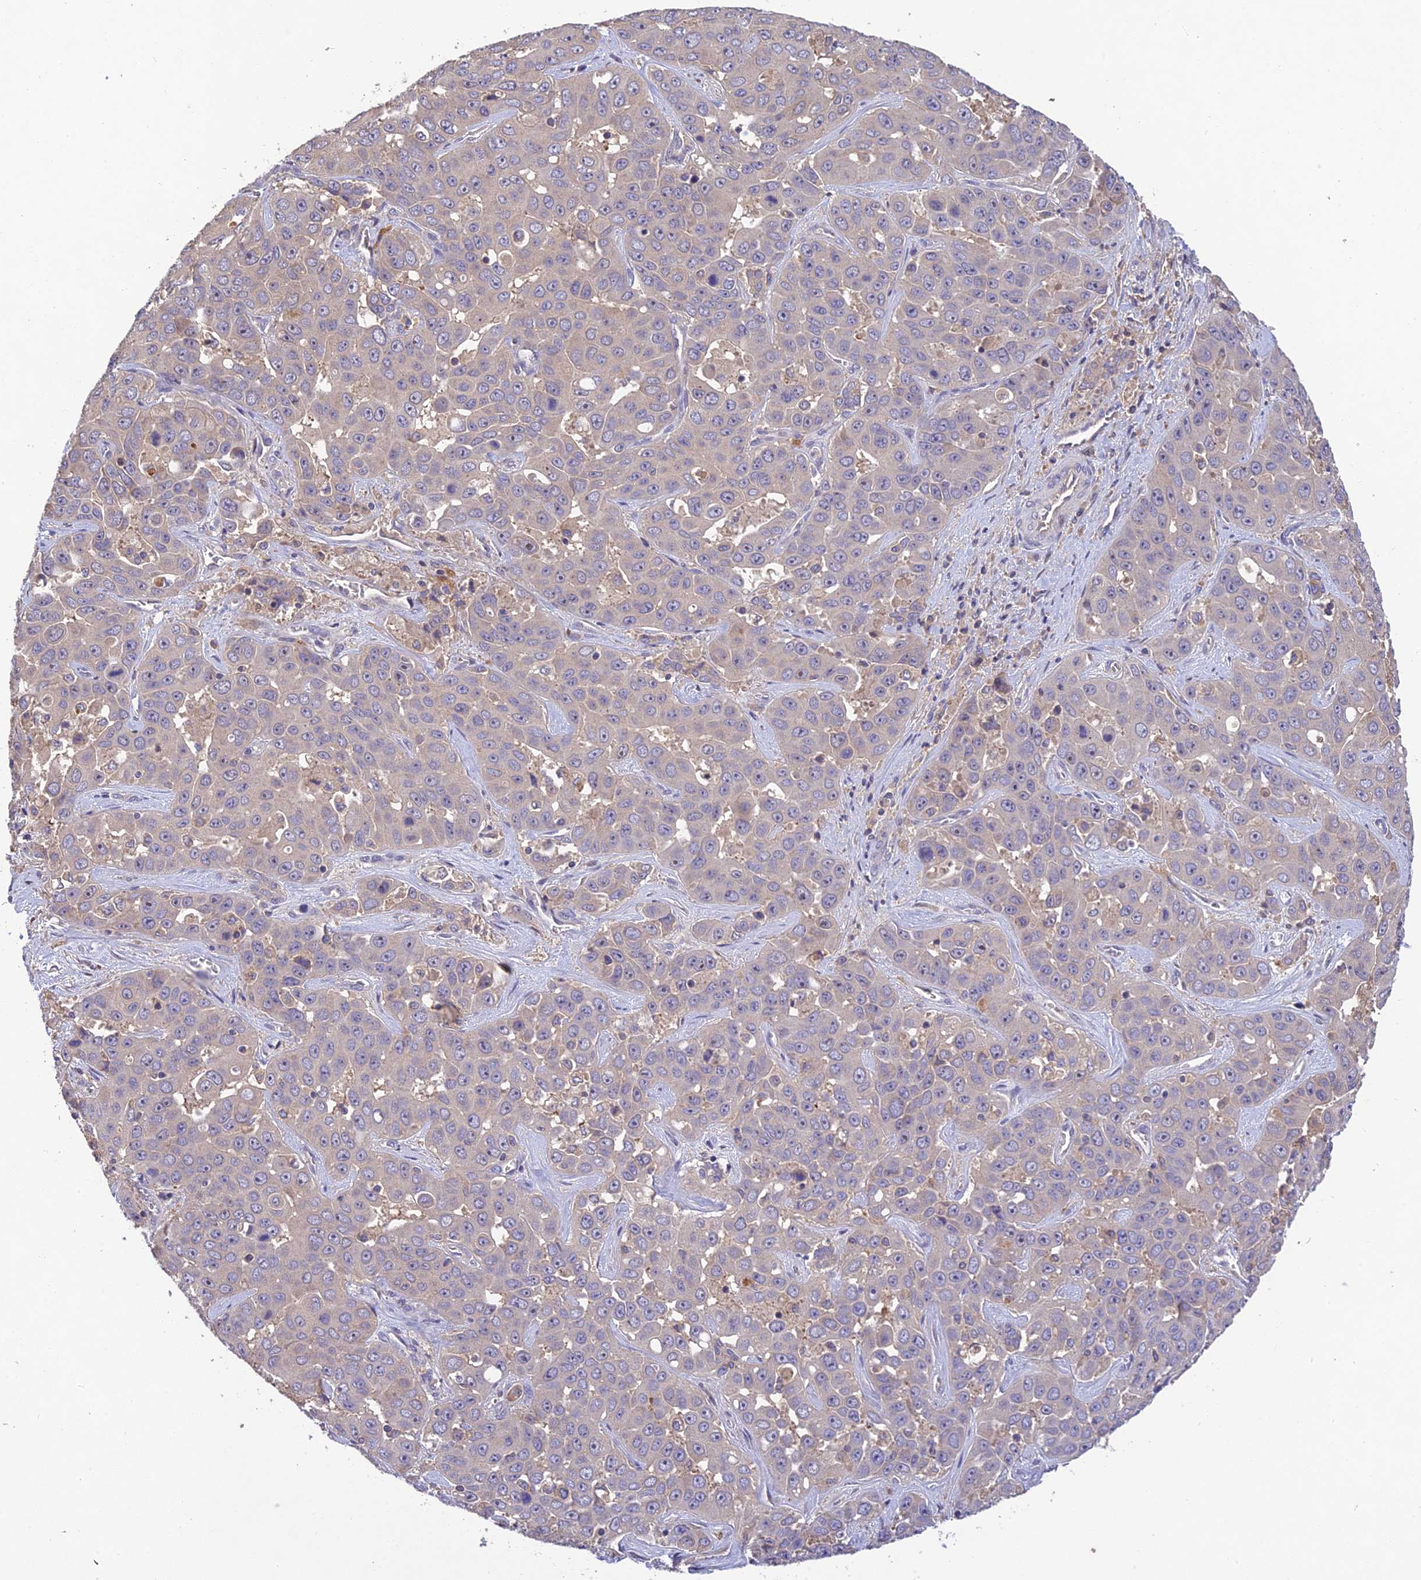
{"staining": {"intensity": "negative", "quantity": "none", "location": "none"}, "tissue": "liver cancer", "cell_type": "Tumor cells", "image_type": "cancer", "snomed": [{"axis": "morphology", "description": "Cholangiocarcinoma"}, {"axis": "topography", "description": "Liver"}], "caption": "The IHC photomicrograph has no significant positivity in tumor cells of cholangiocarcinoma (liver) tissue.", "gene": "DENND5B", "patient": {"sex": "female", "age": 52}}